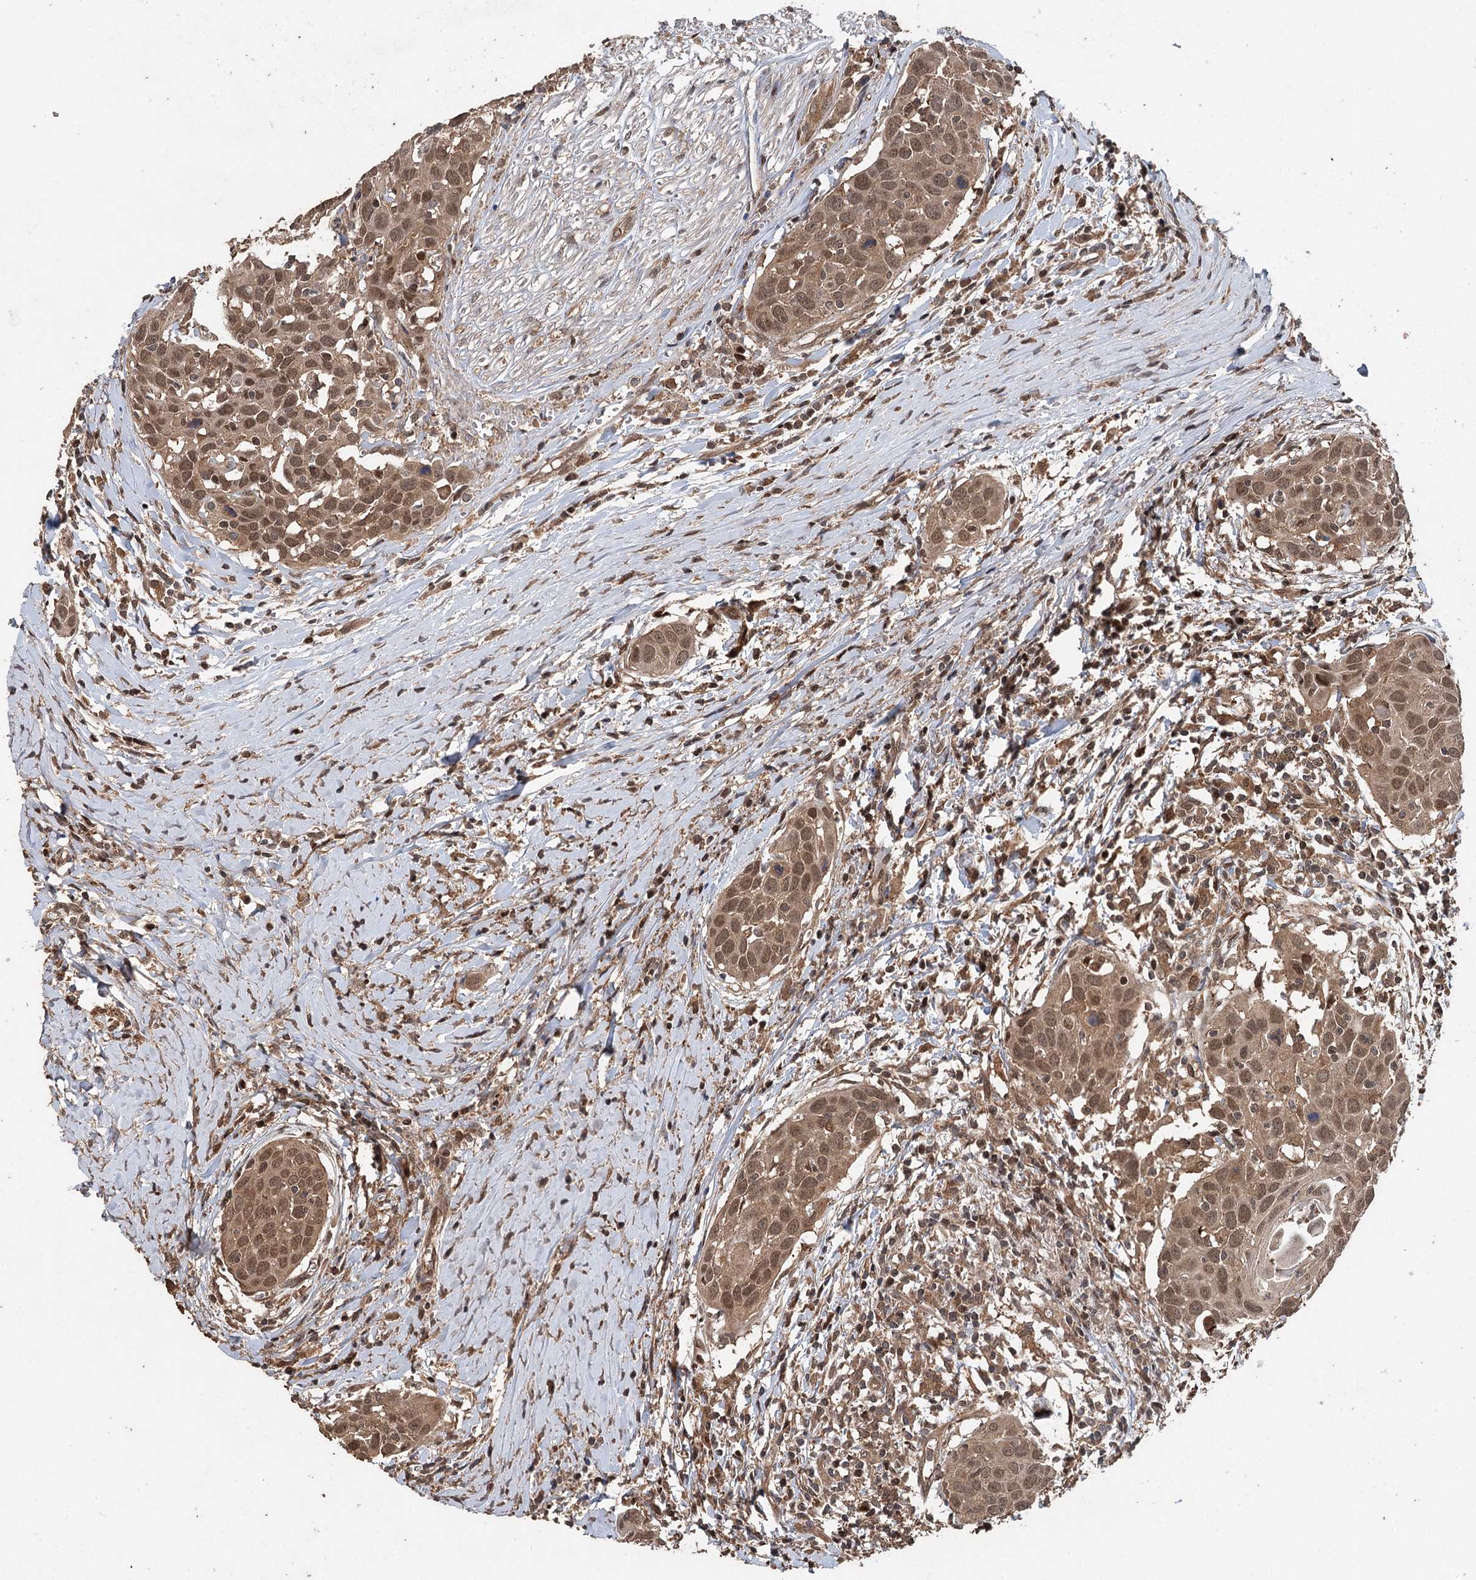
{"staining": {"intensity": "moderate", "quantity": ">75%", "location": "nuclear"}, "tissue": "head and neck cancer", "cell_type": "Tumor cells", "image_type": "cancer", "snomed": [{"axis": "morphology", "description": "Squamous cell carcinoma, NOS"}, {"axis": "topography", "description": "Oral tissue"}, {"axis": "topography", "description": "Head-Neck"}], "caption": "Head and neck squamous cell carcinoma tissue shows moderate nuclear positivity in approximately >75% of tumor cells, visualized by immunohistochemistry.", "gene": "FBXO7", "patient": {"sex": "female", "age": 50}}